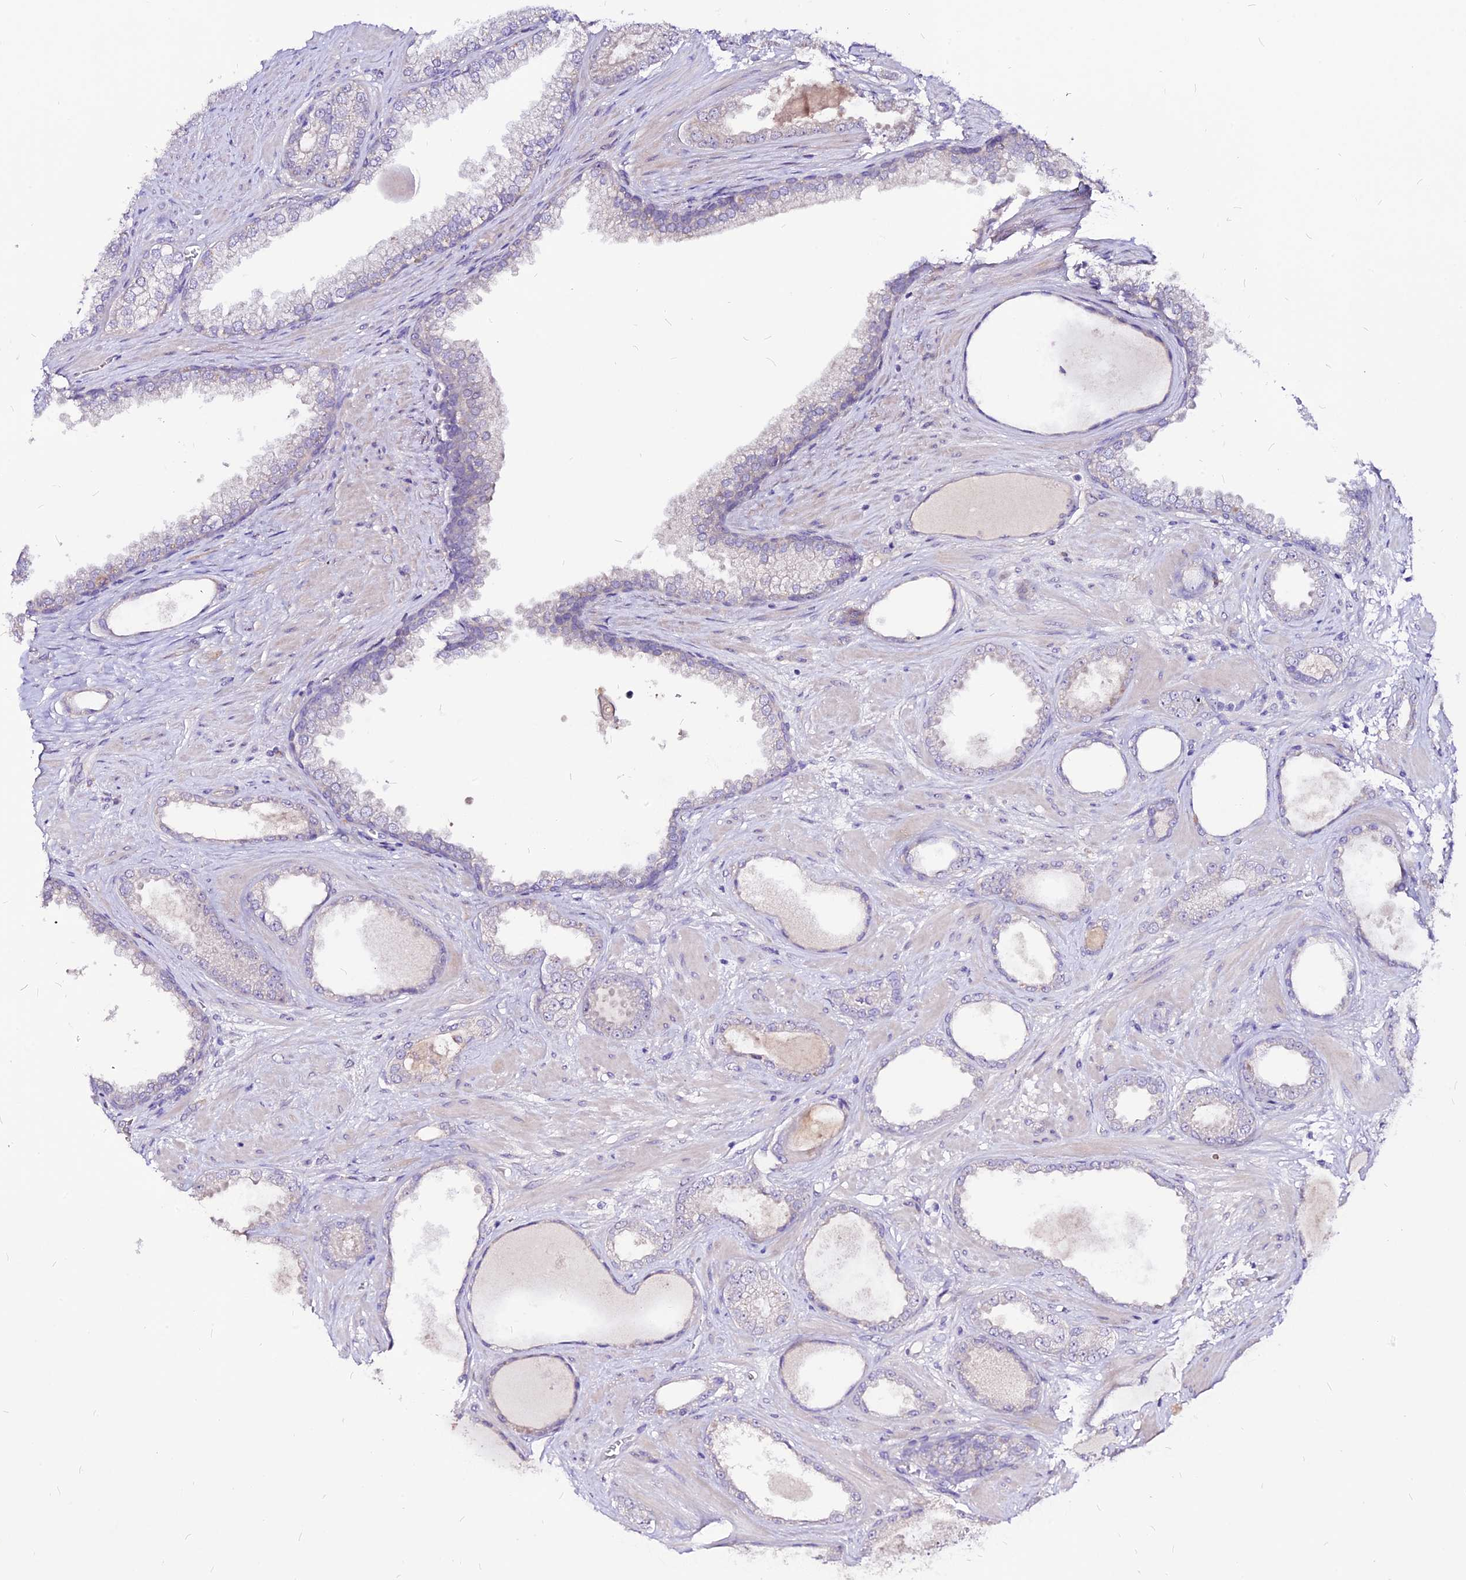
{"staining": {"intensity": "negative", "quantity": "none", "location": "none"}, "tissue": "prostate cancer", "cell_type": "Tumor cells", "image_type": "cancer", "snomed": [{"axis": "morphology", "description": "Adenocarcinoma, Low grade"}, {"axis": "topography", "description": "Prostate"}], "caption": "Tumor cells are negative for protein expression in human prostate cancer. Brightfield microscopy of immunohistochemistry (IHC) stained with DAB (3,3'-diaminobenzidine) (brown) and hematoxylin (blue), captured at high magnification.", "gene": "CZIB", "patient": {"sex": "male", "age": 57}}